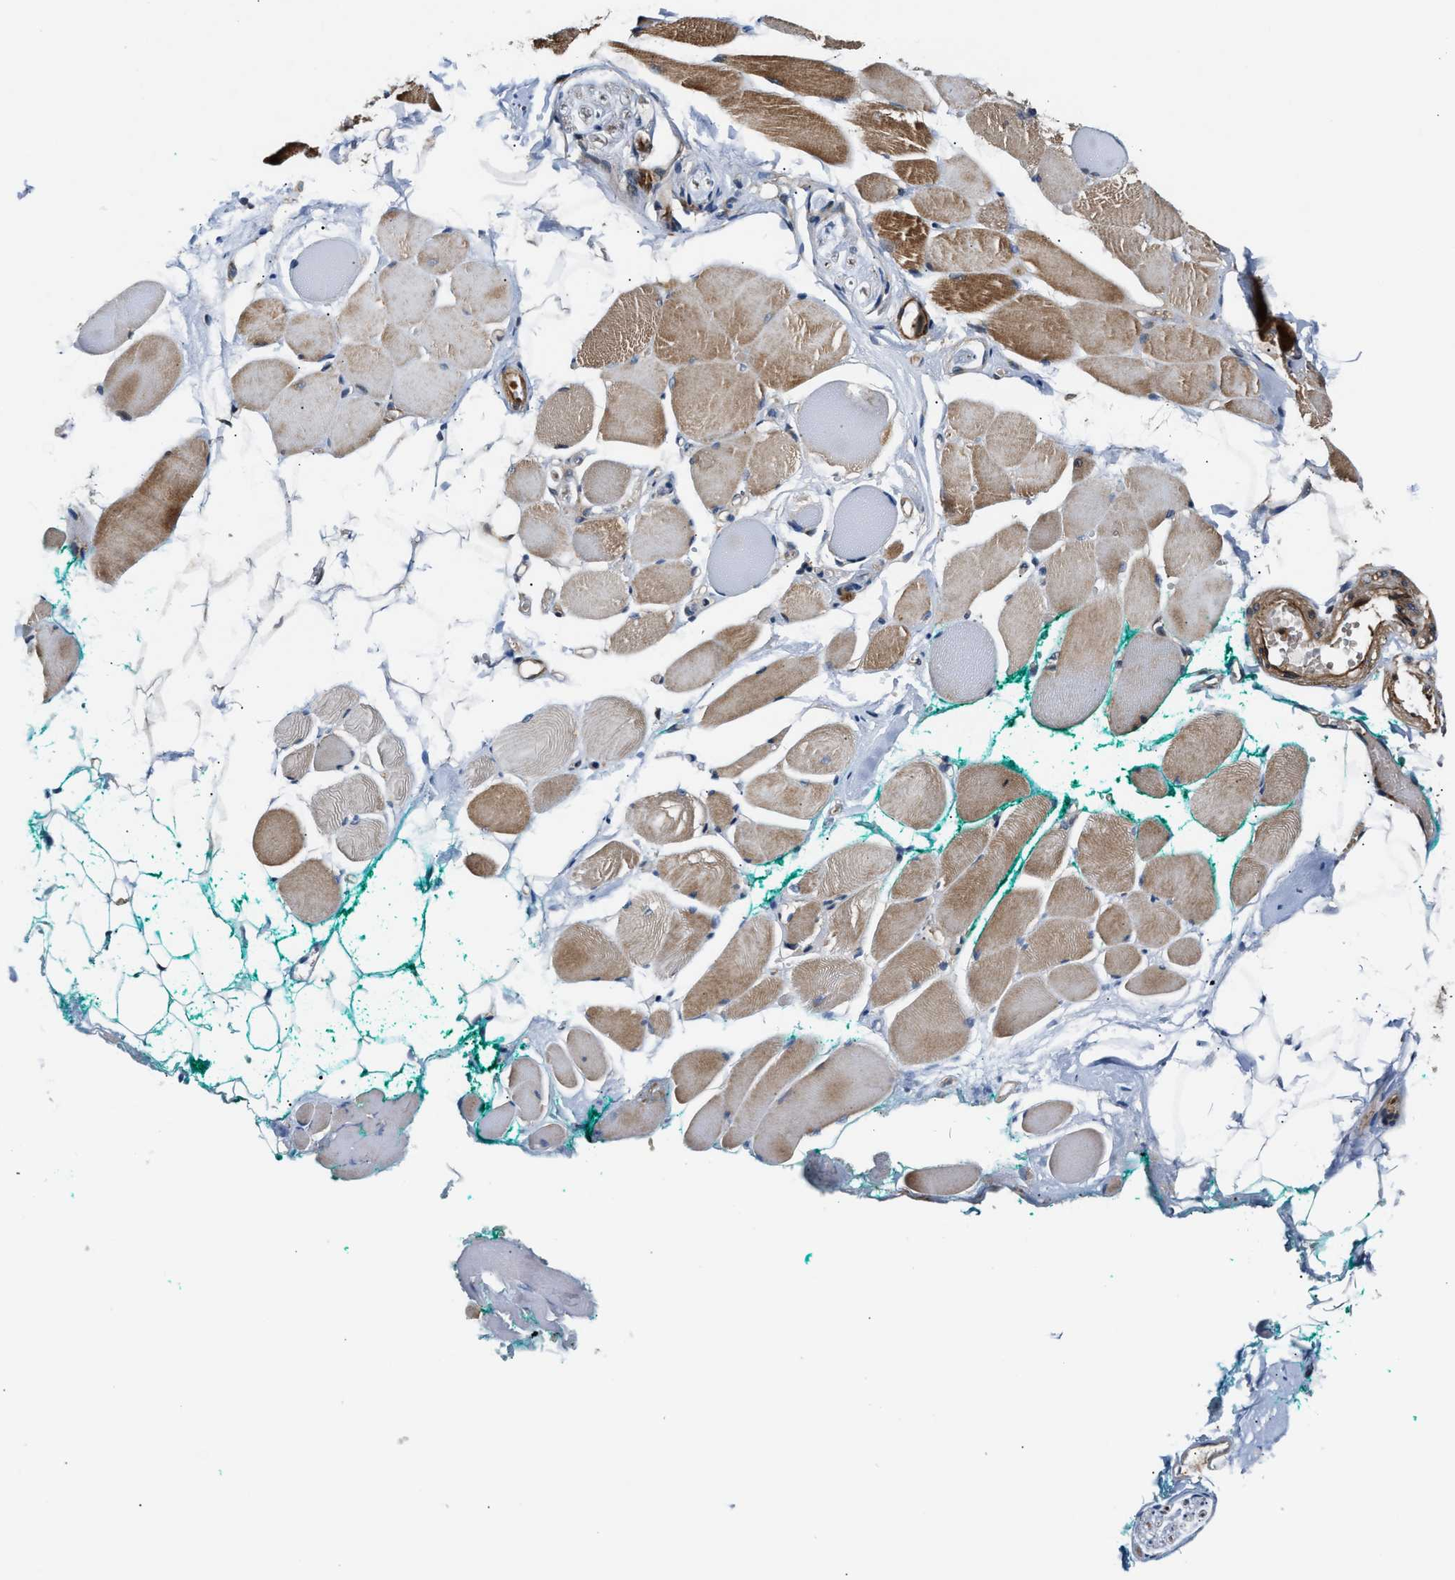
{"staining": {"intensity": "moderate", "quantity": ">75%", "location": "cytoplasmic/membranous"}, "tissue": "skeletal muscle", "cell_type": "Myocytes", "image_type": "normal", "snomed": [{"axis": "morphology", "description": "Normal tissue, NOS"}, {"axis": "topography", "description": "Skeletal muscle"}, {"axis": "topography", "description": "Peripheral nerve tissue"}], "caption": "IHC photomicrograph of unremarkable skeletal muscle: human skeletal muscle stained using immunohistochemistry (IHC) demonstrates medium levels of moderate protein expression localized specifically in the cytoplasmic/membranous of myocytes, appearing as a cytoplasmic/membranous brown color.", "gene": "TUT7", "patient": {"sex": "female", "age": 84}}